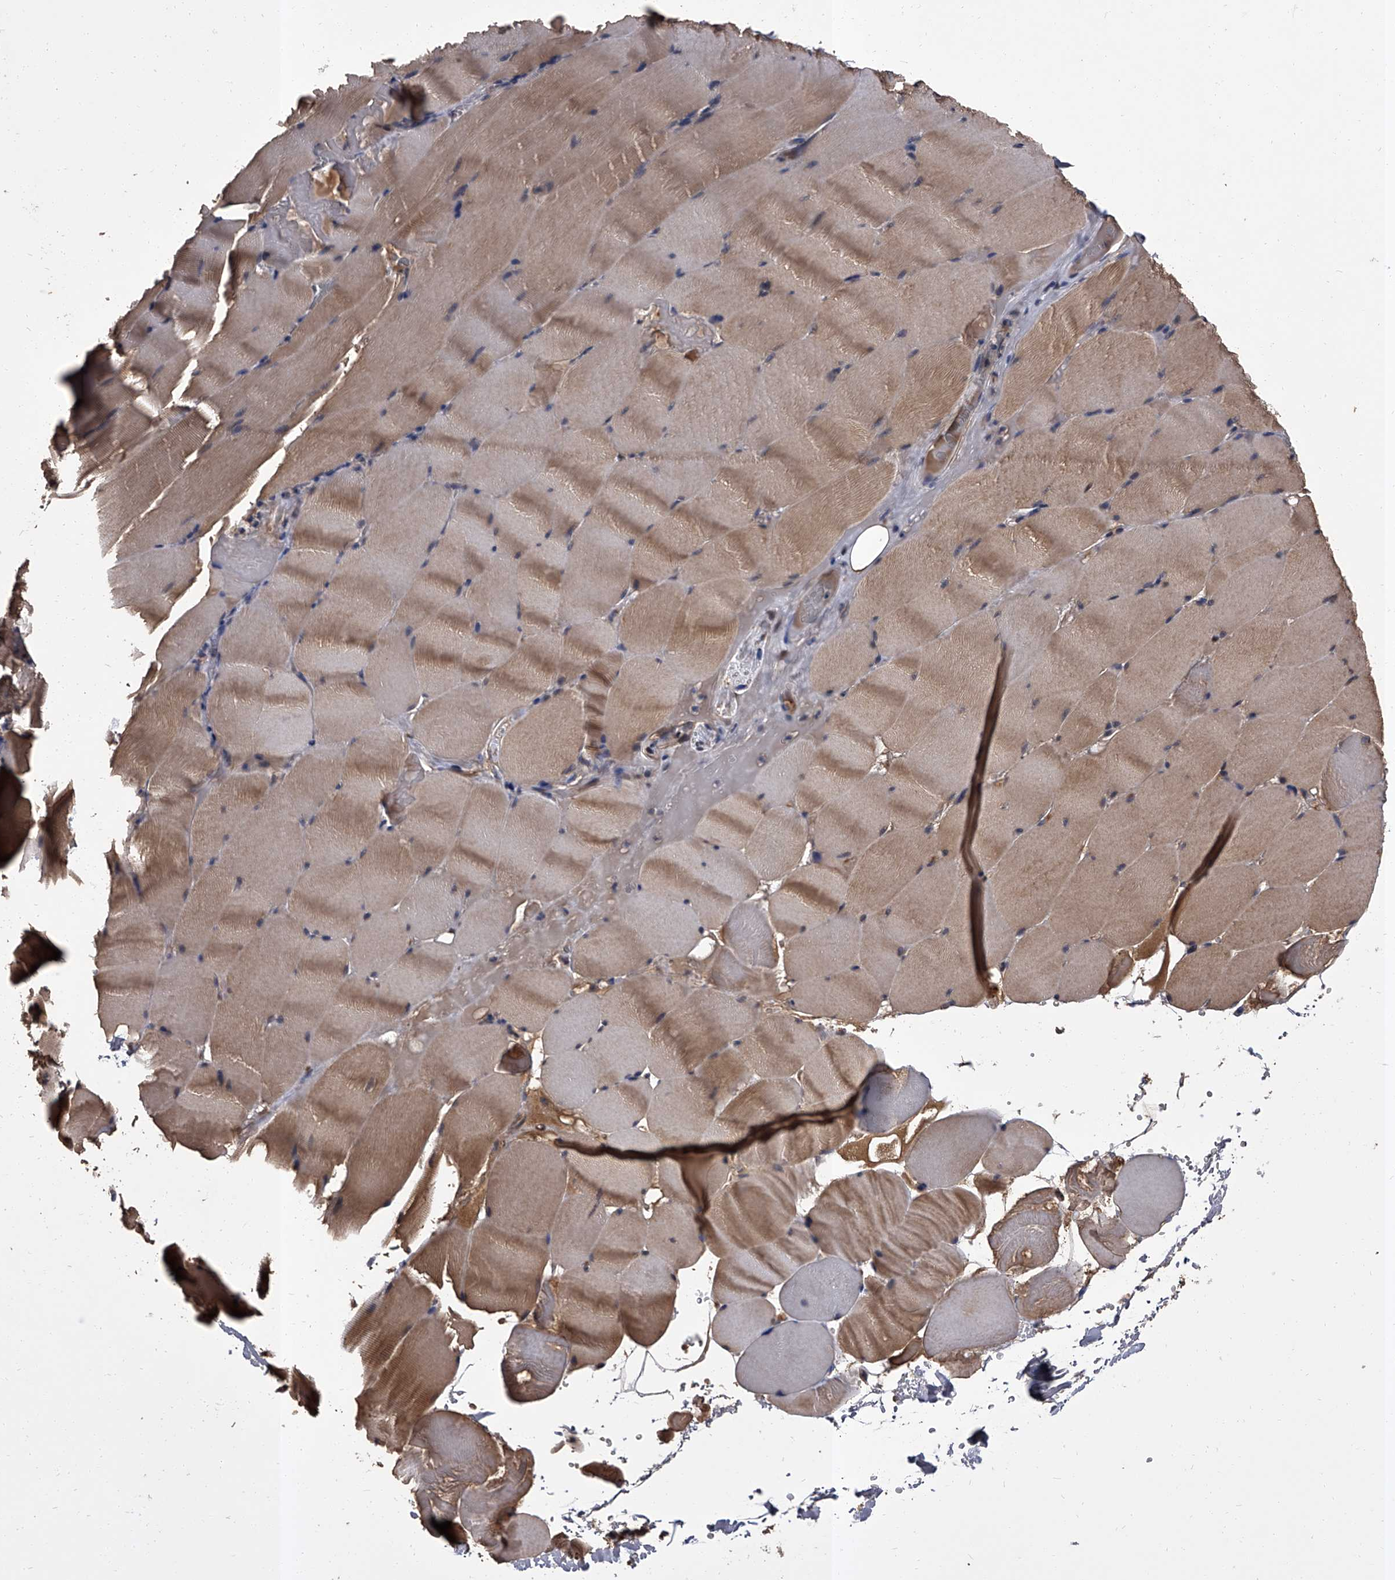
{"staining": {"intensity": "moderate", "quantity": ">75%", "location": "cytoplasmic/membranous"}, "tissue": "skeletal muscle", "cell_type": "Myocytes", "image_type": "normal", "snomed": [{"axis": "morphology", "description": "Normal tissue, NOS"}, {"axis": "topography", "description": "Skeletal muscle"}], "caption": "Skeletal muscle was stained to show a protein in brown. There is medium levels of moderate cytoplasmic/membranous staining in approximately >75% of myocytes. The protein of interest is shown in brown color, while the nuclei are stained blue.", "gene": "SLC18B1", "patient": {"sex": "male", "age": 62}}